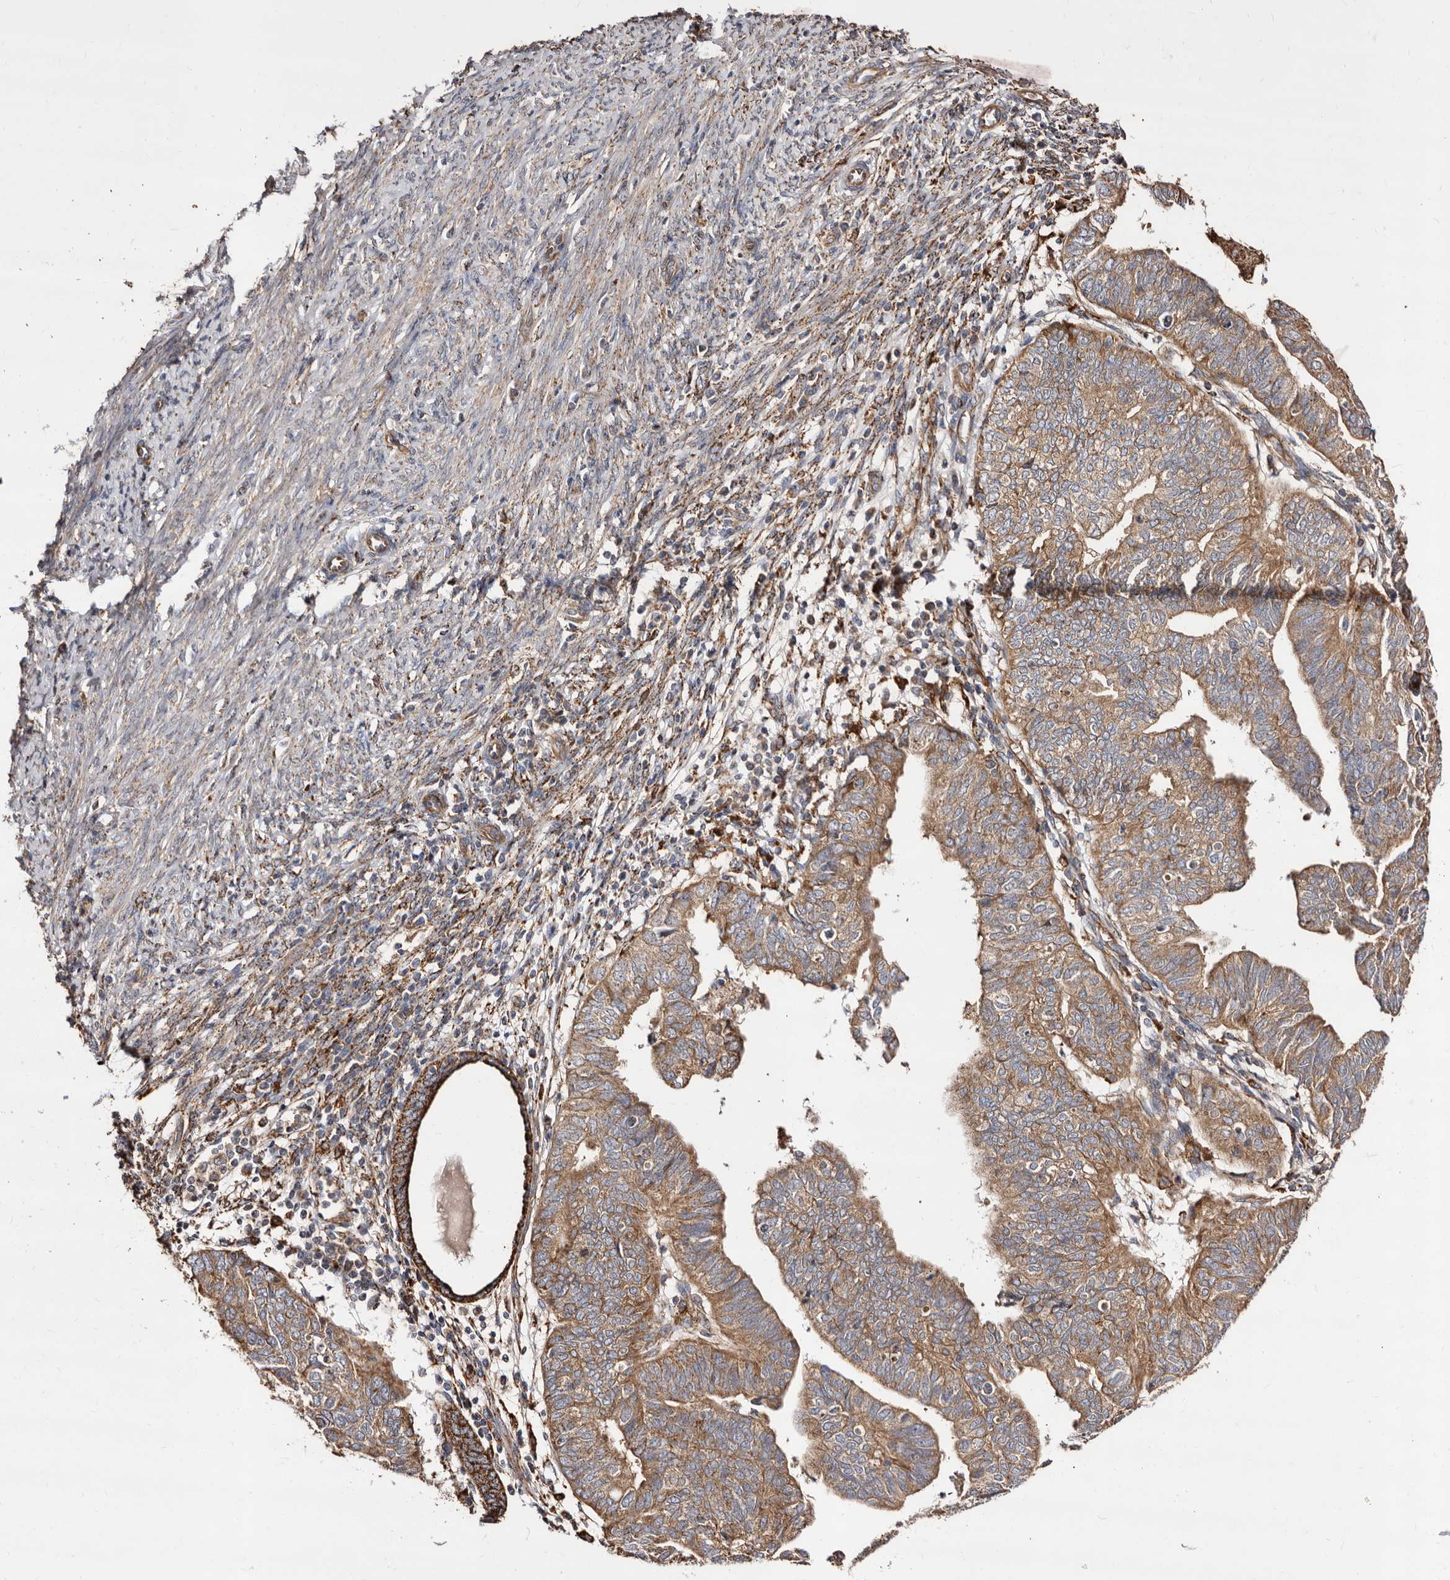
{"staining": {"intensity": "moderate", "quantity": ">75%", "location": "cytoplasmic/membranous"}, "tissue": "endometrial cancer", "cell_type": "Tumor cells", "image_type": "cancer", "snomed": [{"axis": "morphology", "description": "Adenocarcinoma, NOS"}, {"axis": "topography", "description": "Uterus"}], "caption": "Immunohistochemical staining of human adenocarcinoma (endometrial) reveals medium levels of moderate cytoplasmic/membranous protein positivity in approximately >75% of tumor cells.", "gene": "LUZP1", "patient": {"sex": "female", "age": 77}}